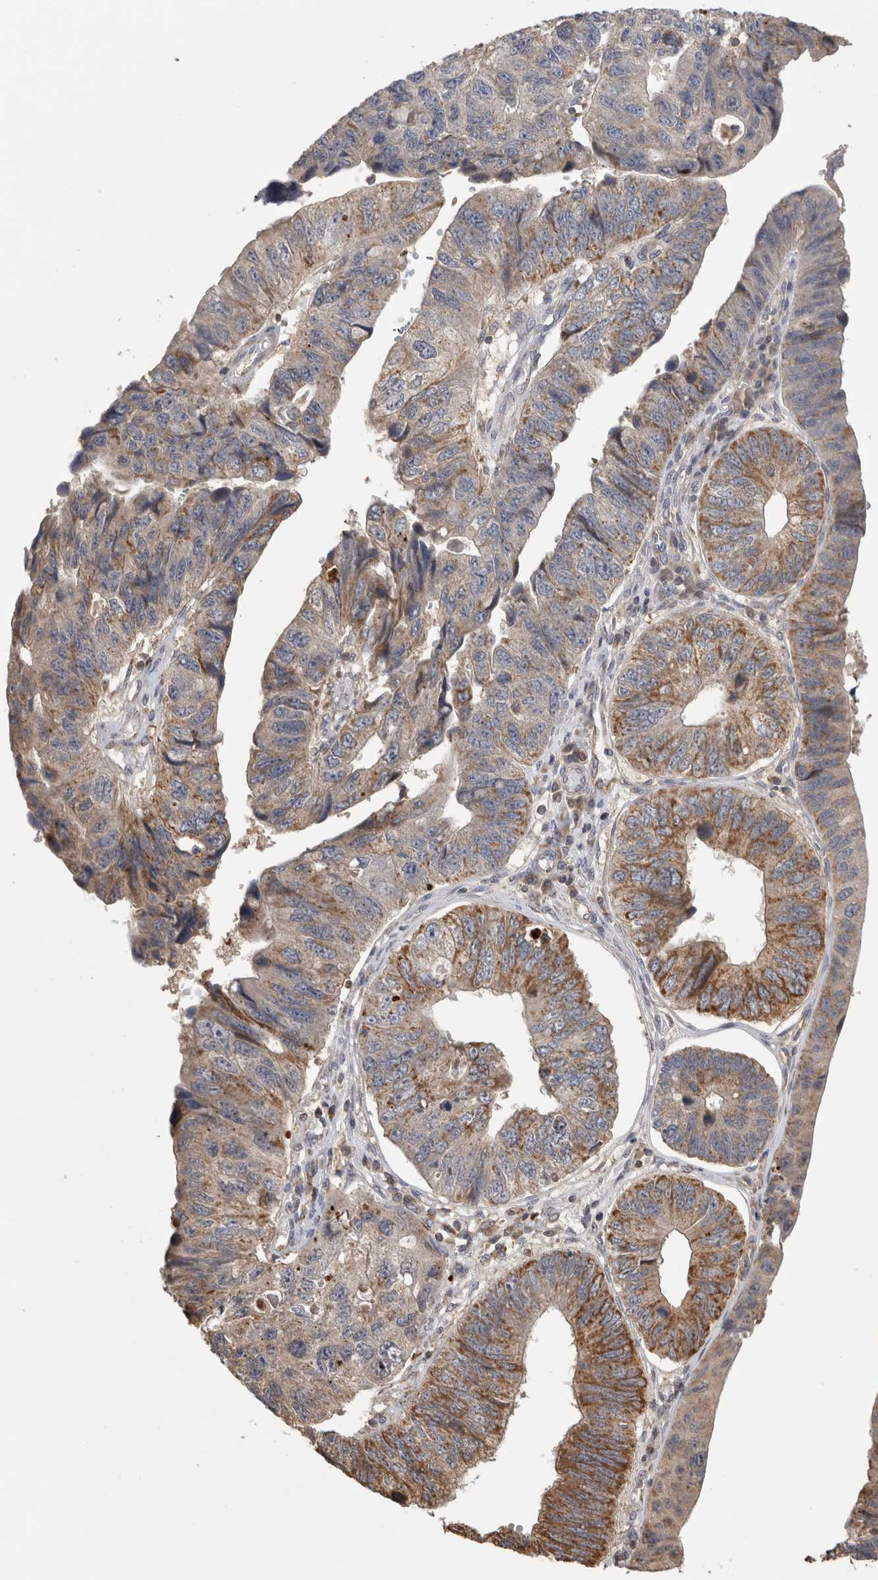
{"staining": {"intensity": "strong", "quantity": "<25%", "location": "cytoplasmic/membranous"}, "tissue": "stomach cancer", "cell_type": "Tumor cells", "image_type": "cancer", "snomed": [{"axis": "morphology", "description": "Adenocarcinoma, NOS"}, {"axis": "topography", "description": "Stomach"}], "caption": "A micrograph of human stomach adenocarcinoma stained for a protein exhibits strong cytoplasmic/membranous brown staining in tumor cells.", "gene": "IMMP2L", "patient": {"sex": "male", "age": 59}}